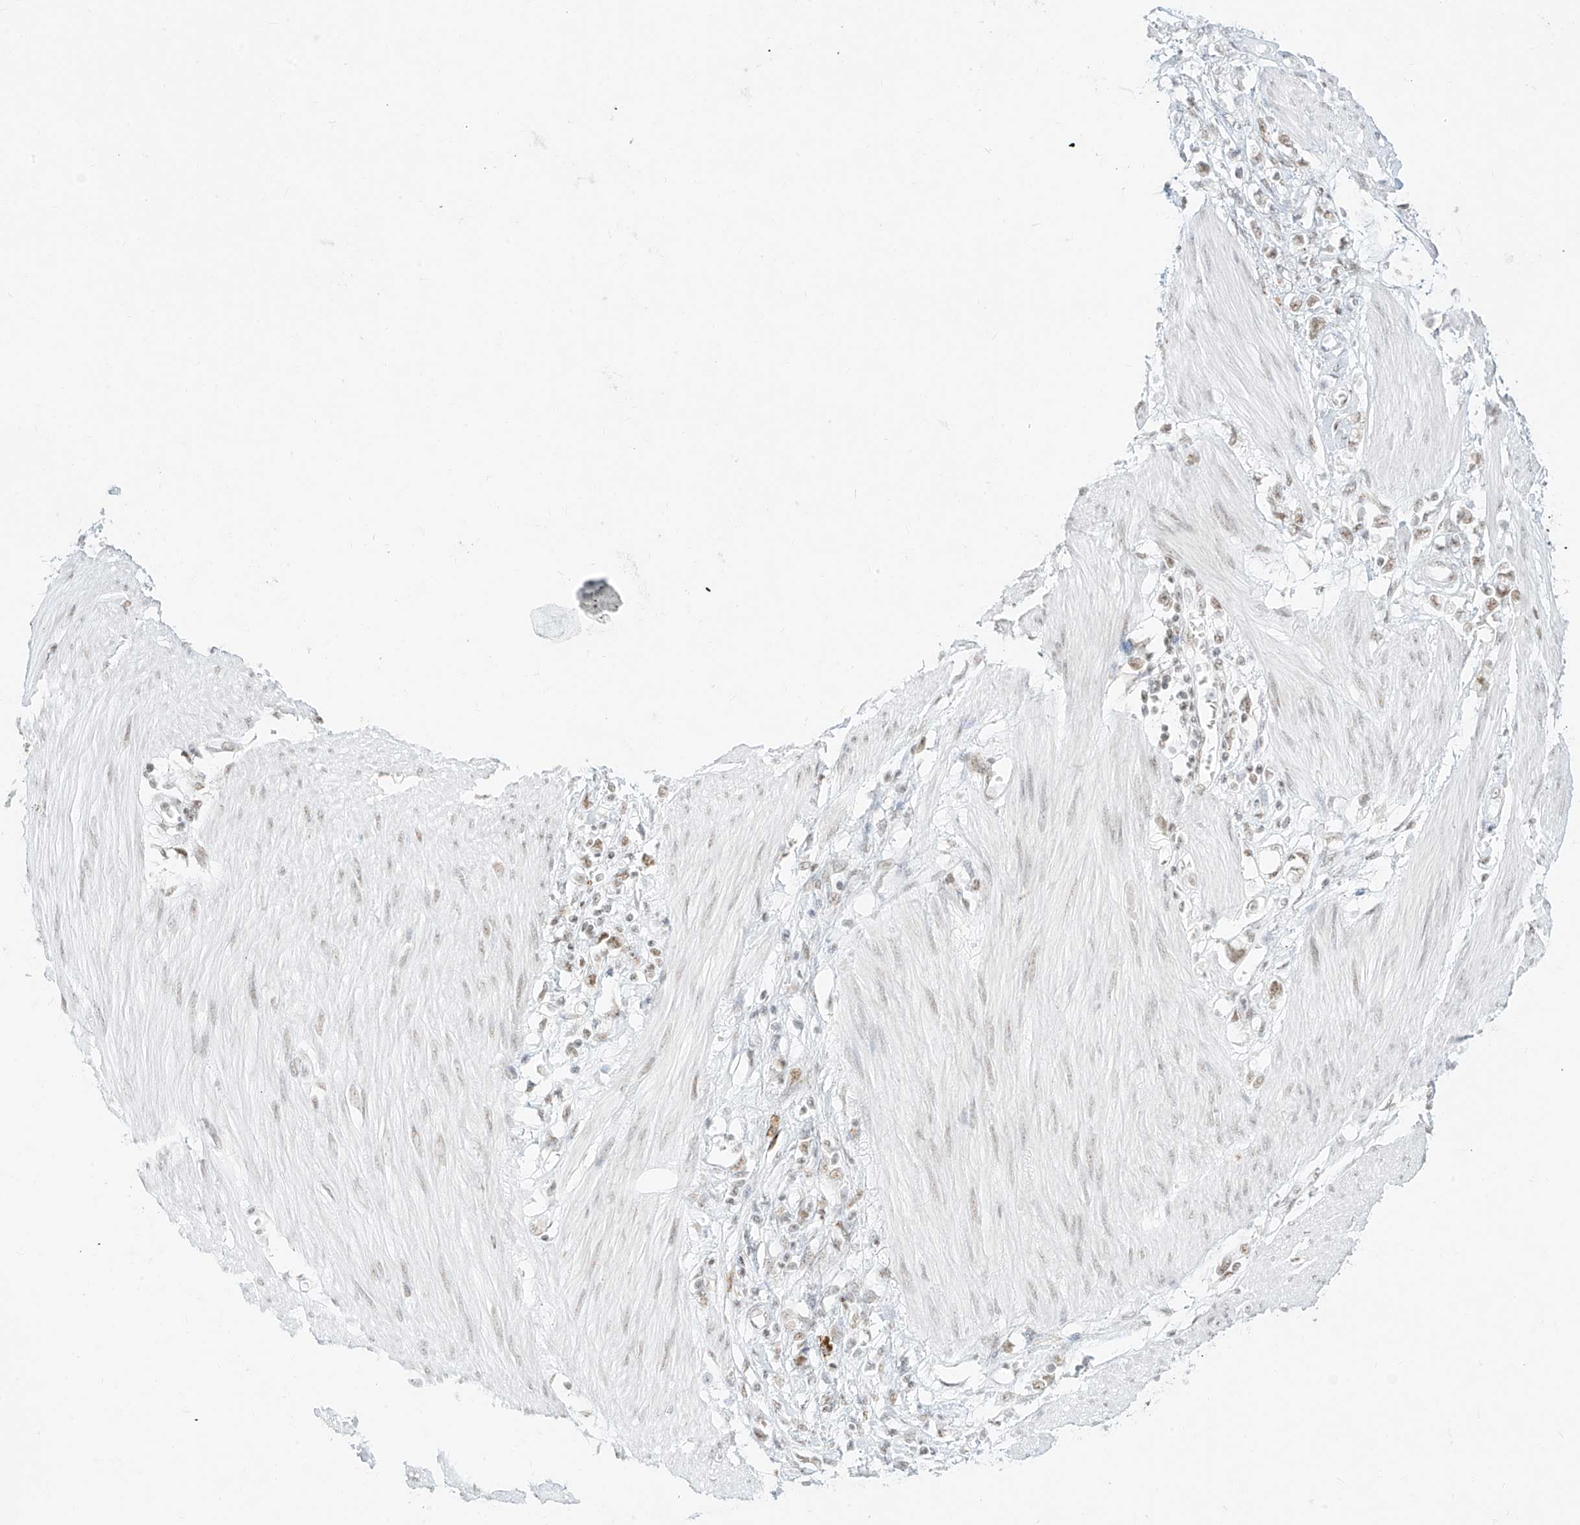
{"staining": {"intensity": "moderate", "quantity": "25%-75%", "location": "nuclear"}, "tissue": "stomach cancer", "cell_type": "Tumor cells", "image_type": "cancer", "snomed": [{"axis": "morphology", "description": "Adenocarcinoma, NOS"}, {"axis": "topography", "description": "Stomach"}], "caption": "A micrograph showing moderate nuclear expression in about 25%-75% of tumor cells in stomach cancer, as visualized by brown immunohistochemical staining.", "gene": "SUPT5H", "patient": {"sex": "female", "age": 76}}